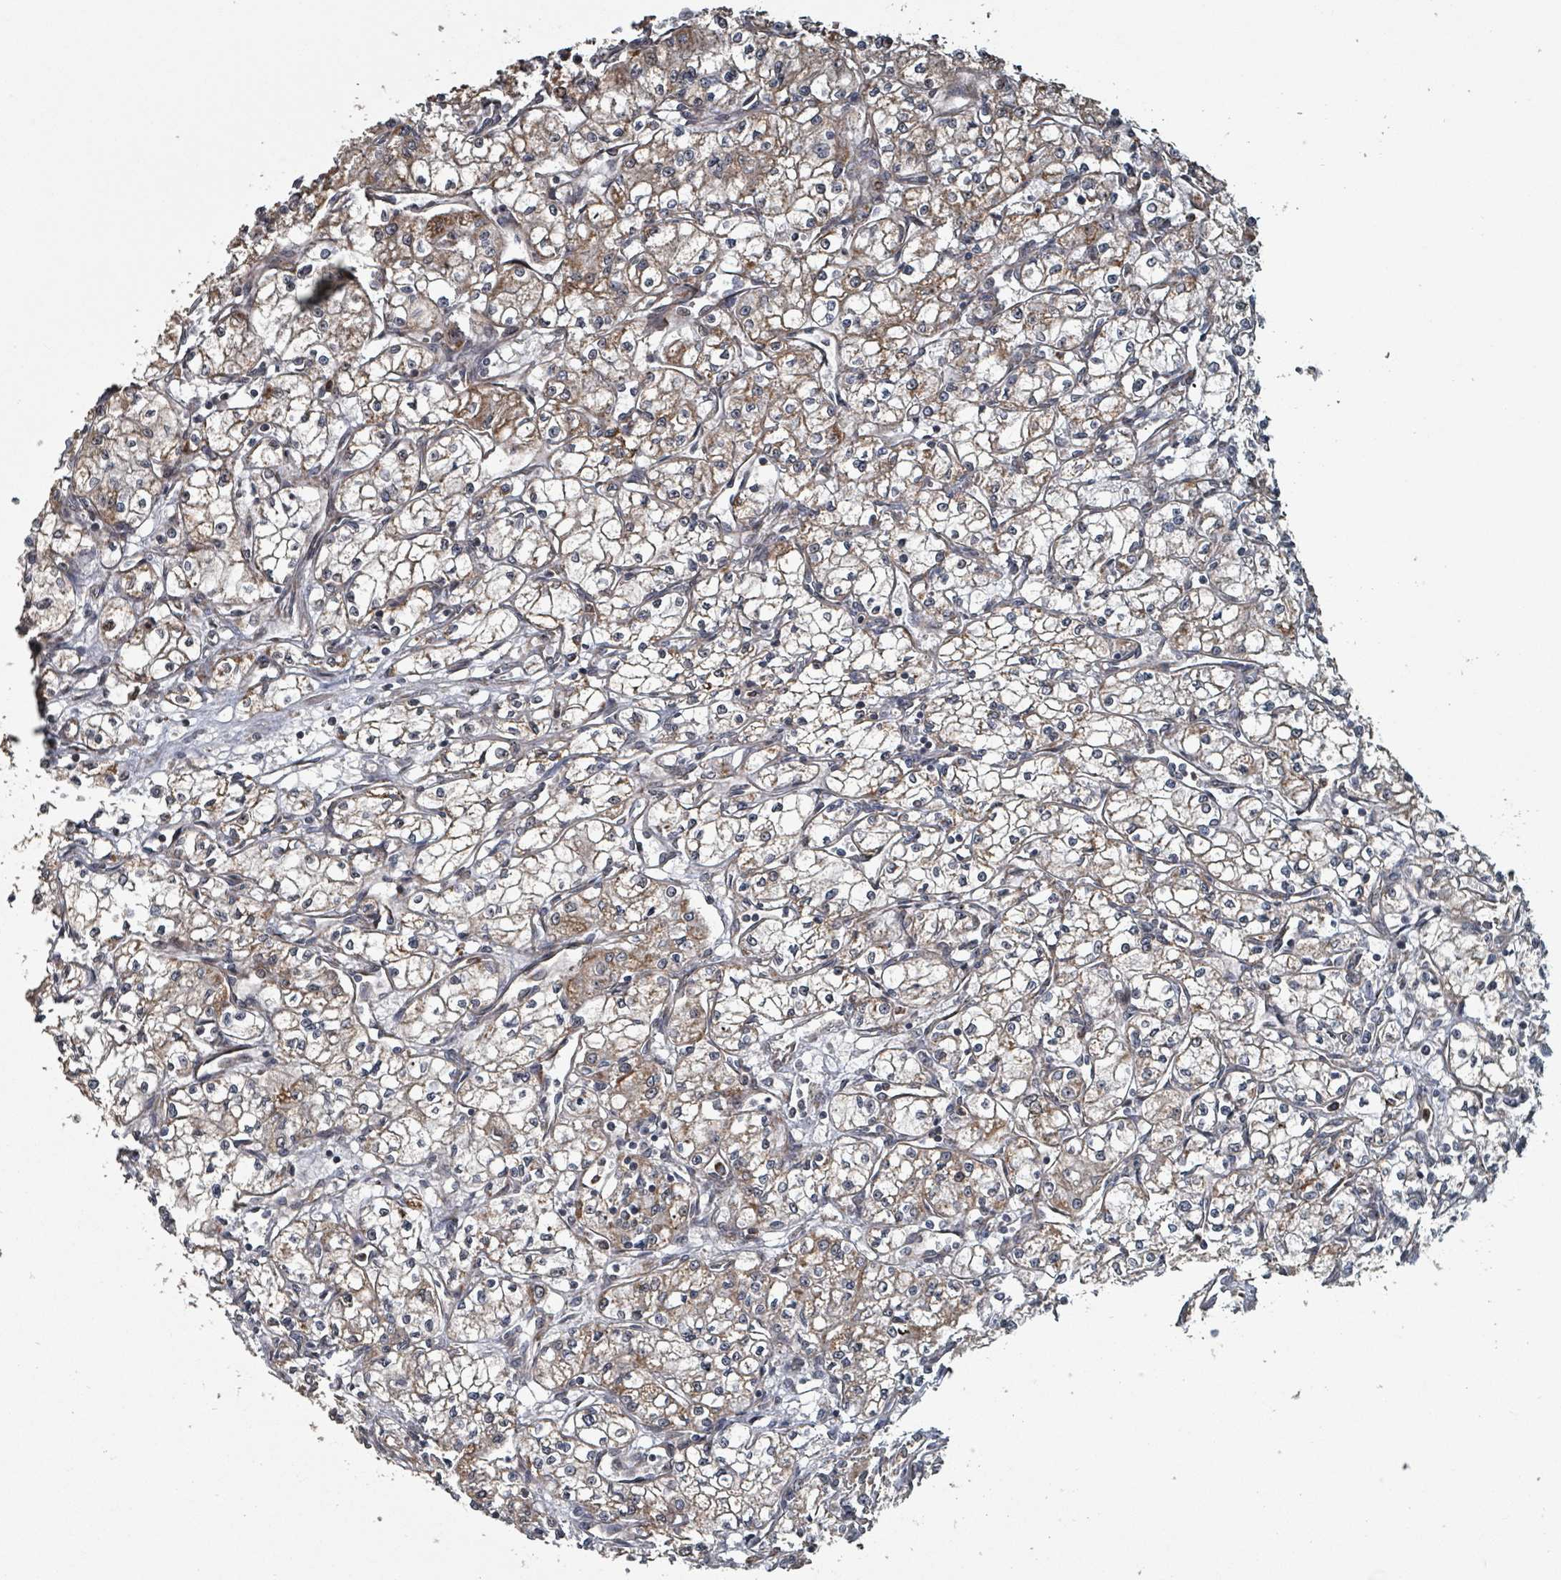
{"staining": {"intensity": "moderate", "quantity": ">75%", "location": "cytoplasmic/membranous"}, "tissue": "renal cancer", "cell_type": "Tumor cells", "image_type": "cancer", "snomed": [{"axis": "morphology", "description": "Adenocarcinoma, NOS"}, {"axis": "topography", "description": "Kidney"}], "caption": "Moderate cytoplasmic/membranous staining is appreciated in approximately >75% of tumor cells in adenocarcinoma (renal). The staining was performed using DAB (3,3'-diaminobenzidine), with brown indicating positive protein expression. Nuclei are stained blue with hematoxylin.", "gene": "MRPL4", "patient": {"sex": "male", "age": 59}}